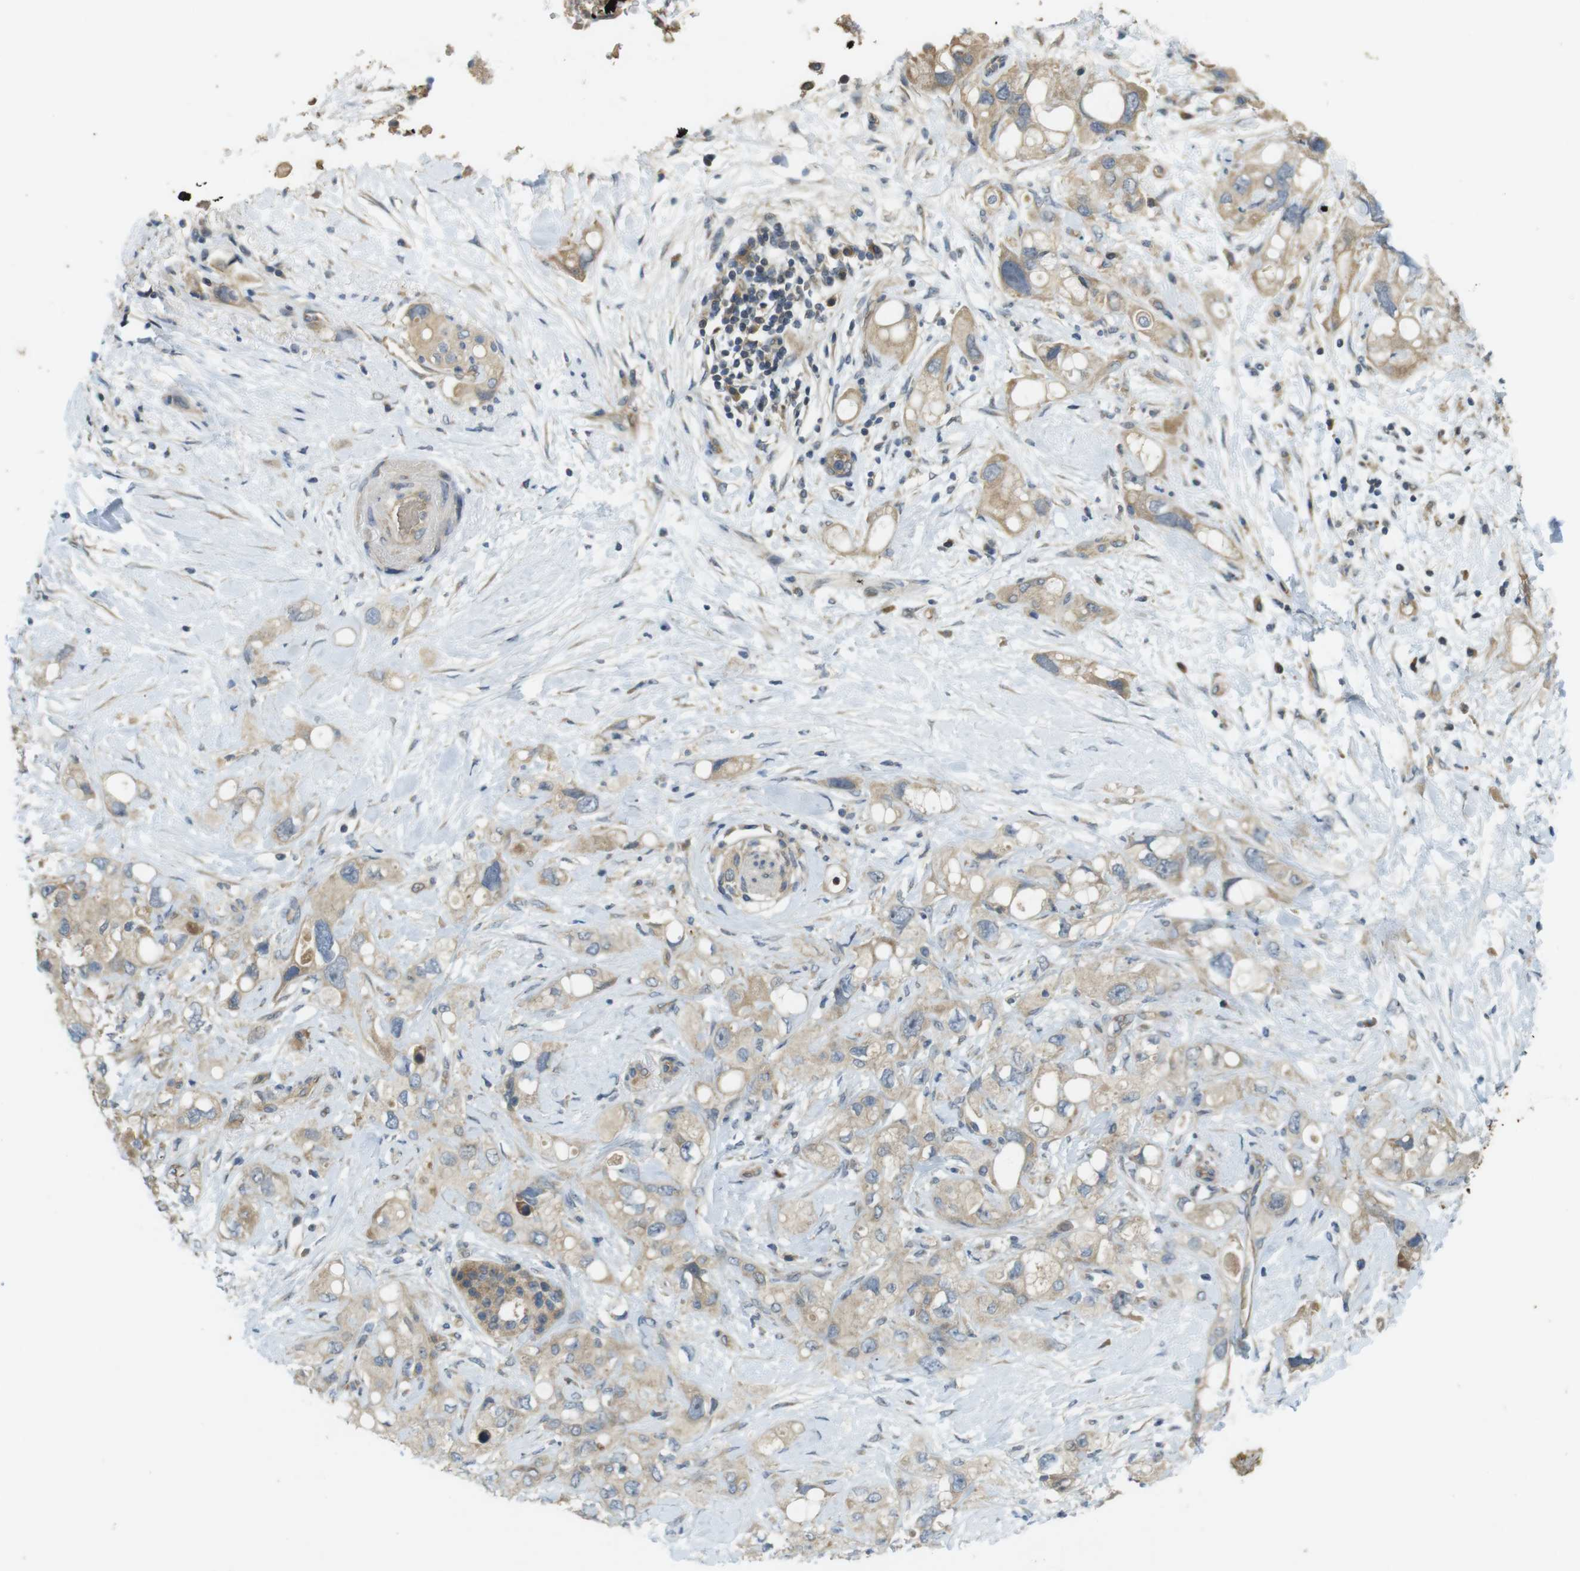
{"staining": {"intensity": "weak", "quantity": ">75%", "location": "cytoplasmic/membranous"}, "tissue": "pancreatic cancer", "cell_type": "Tumor cells", "image_type": "cancer", "snomed": [{"axis": "morphology", "description": "Adenocarcinoma, NOS"}, {"axis": "topography", "description": "Pancreas"}], "caption": "Tumor cells show weak cytoplasmic/membranous expression in about >75% of cells in adenocarcinoma (pancreatic). (DAB (3,3'-diaminobenzidine) IHC, brown staining for protein, blue staining for nuclei).", "gene": "CLTC", "patient": {"sex": "female", "age": 56}}